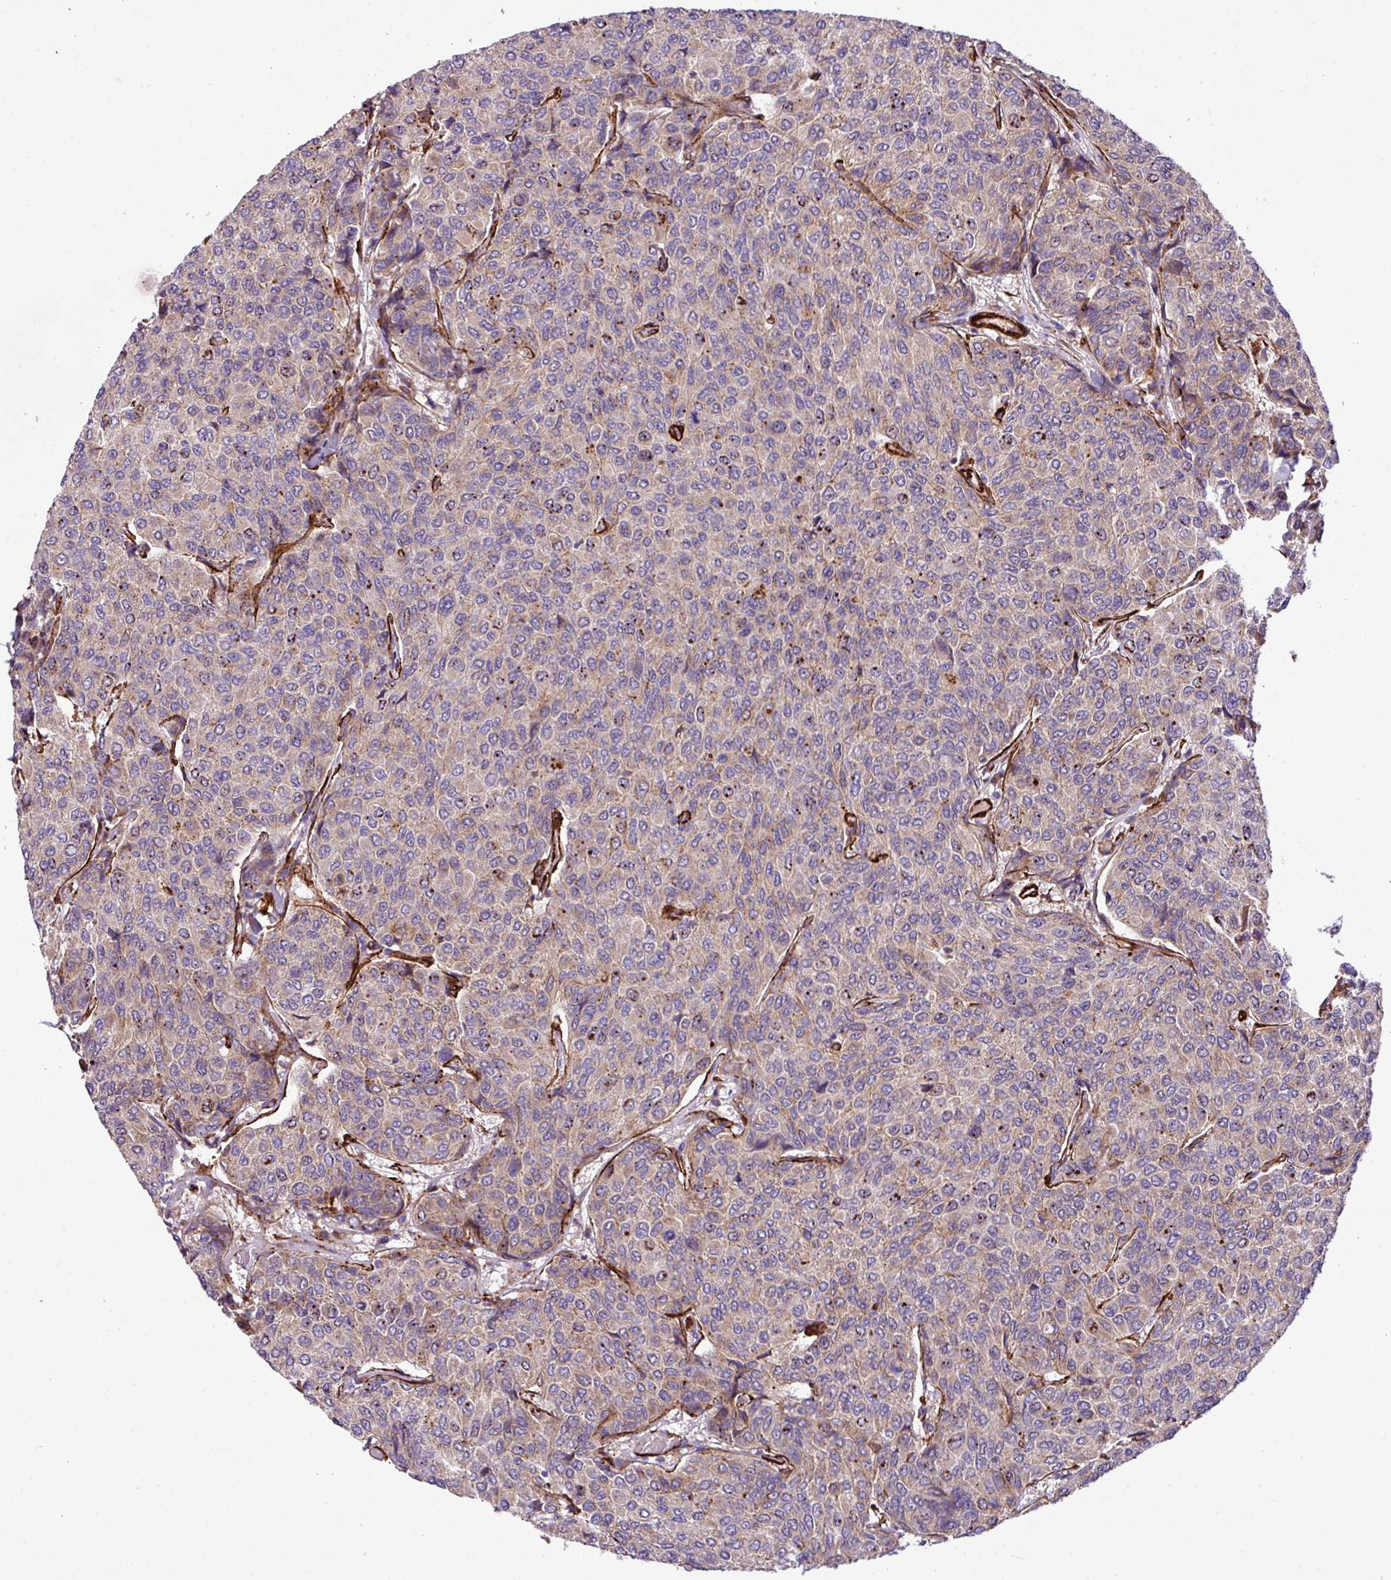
{"staining": {"intensity": "weak", "quantity": "25%-75%", "location": "cytoplasmic/membranous"}, "tissue": "breast cancer", "cell_type": "Tumor cells", "image_type": "cancer", "snomed": [{"axis": "morphology", "description": "Duct carcinoma"}, {"axis": "topography", "description": "Breast"}], "caption": "There is low levels of weak cytoplasmic/membranous expression in tumor cells of breast cancer (invasive ductal carcinoma), as demonstrated by immunohistochemical staining (brown color).", "gene": "FAM47E", "patient": {"sex": "female", "age": 55}}